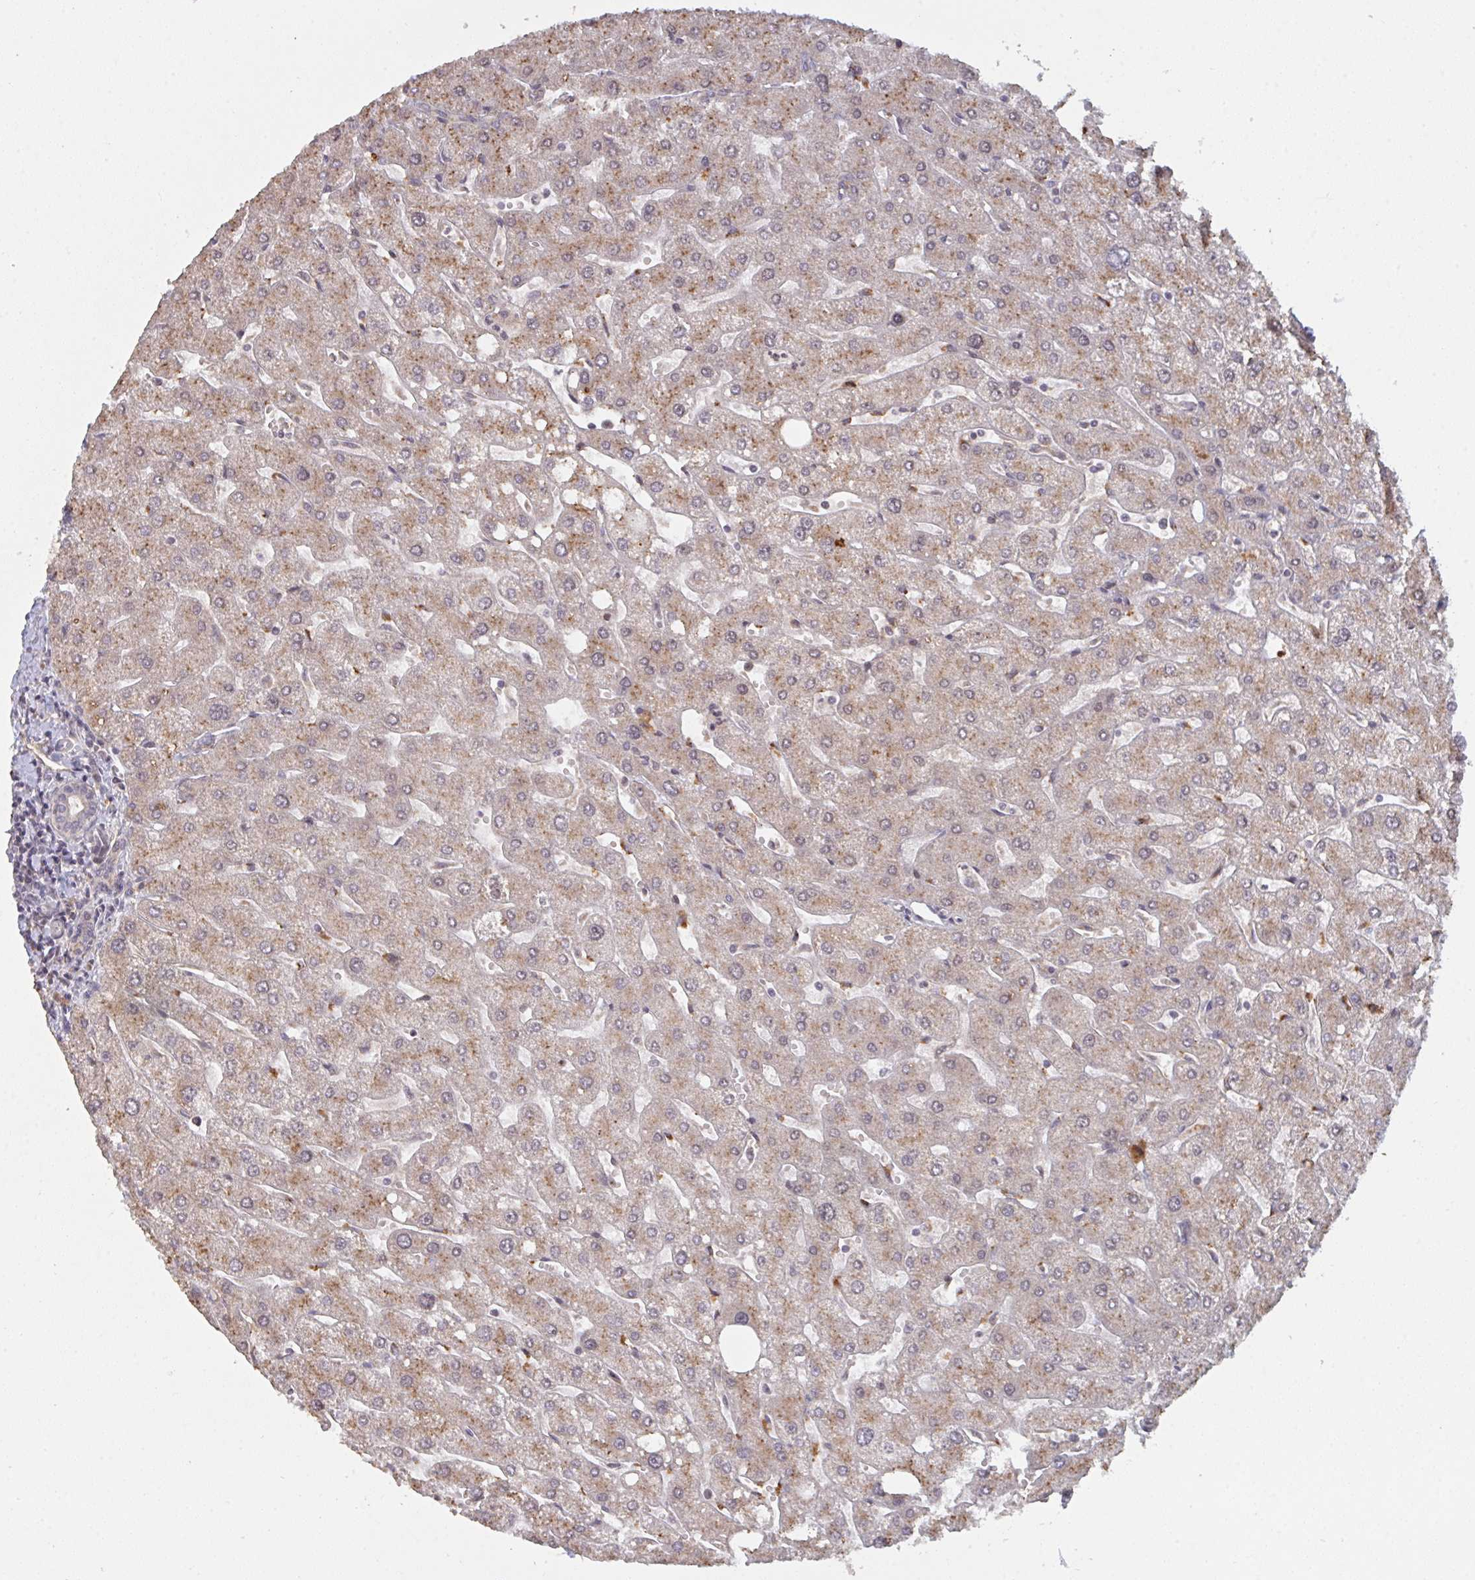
{"staining": {"intensity": "negative", "quantity": "none", "location": "none"}, "tissue": "liver", "cell_type": "Cholangiocytes", "image_type": "normal", "snomed": [{"axis": "morphology", "description": "Normal tissue, NOS"}, {"axis": "topography", "description": "Liver"}], "caption": "Immunohistochemical staining of benign liver displays no significant expression in cholangiocytes.", "gene": "DCST1", "patient": {"sex": "male", "age": 67}}